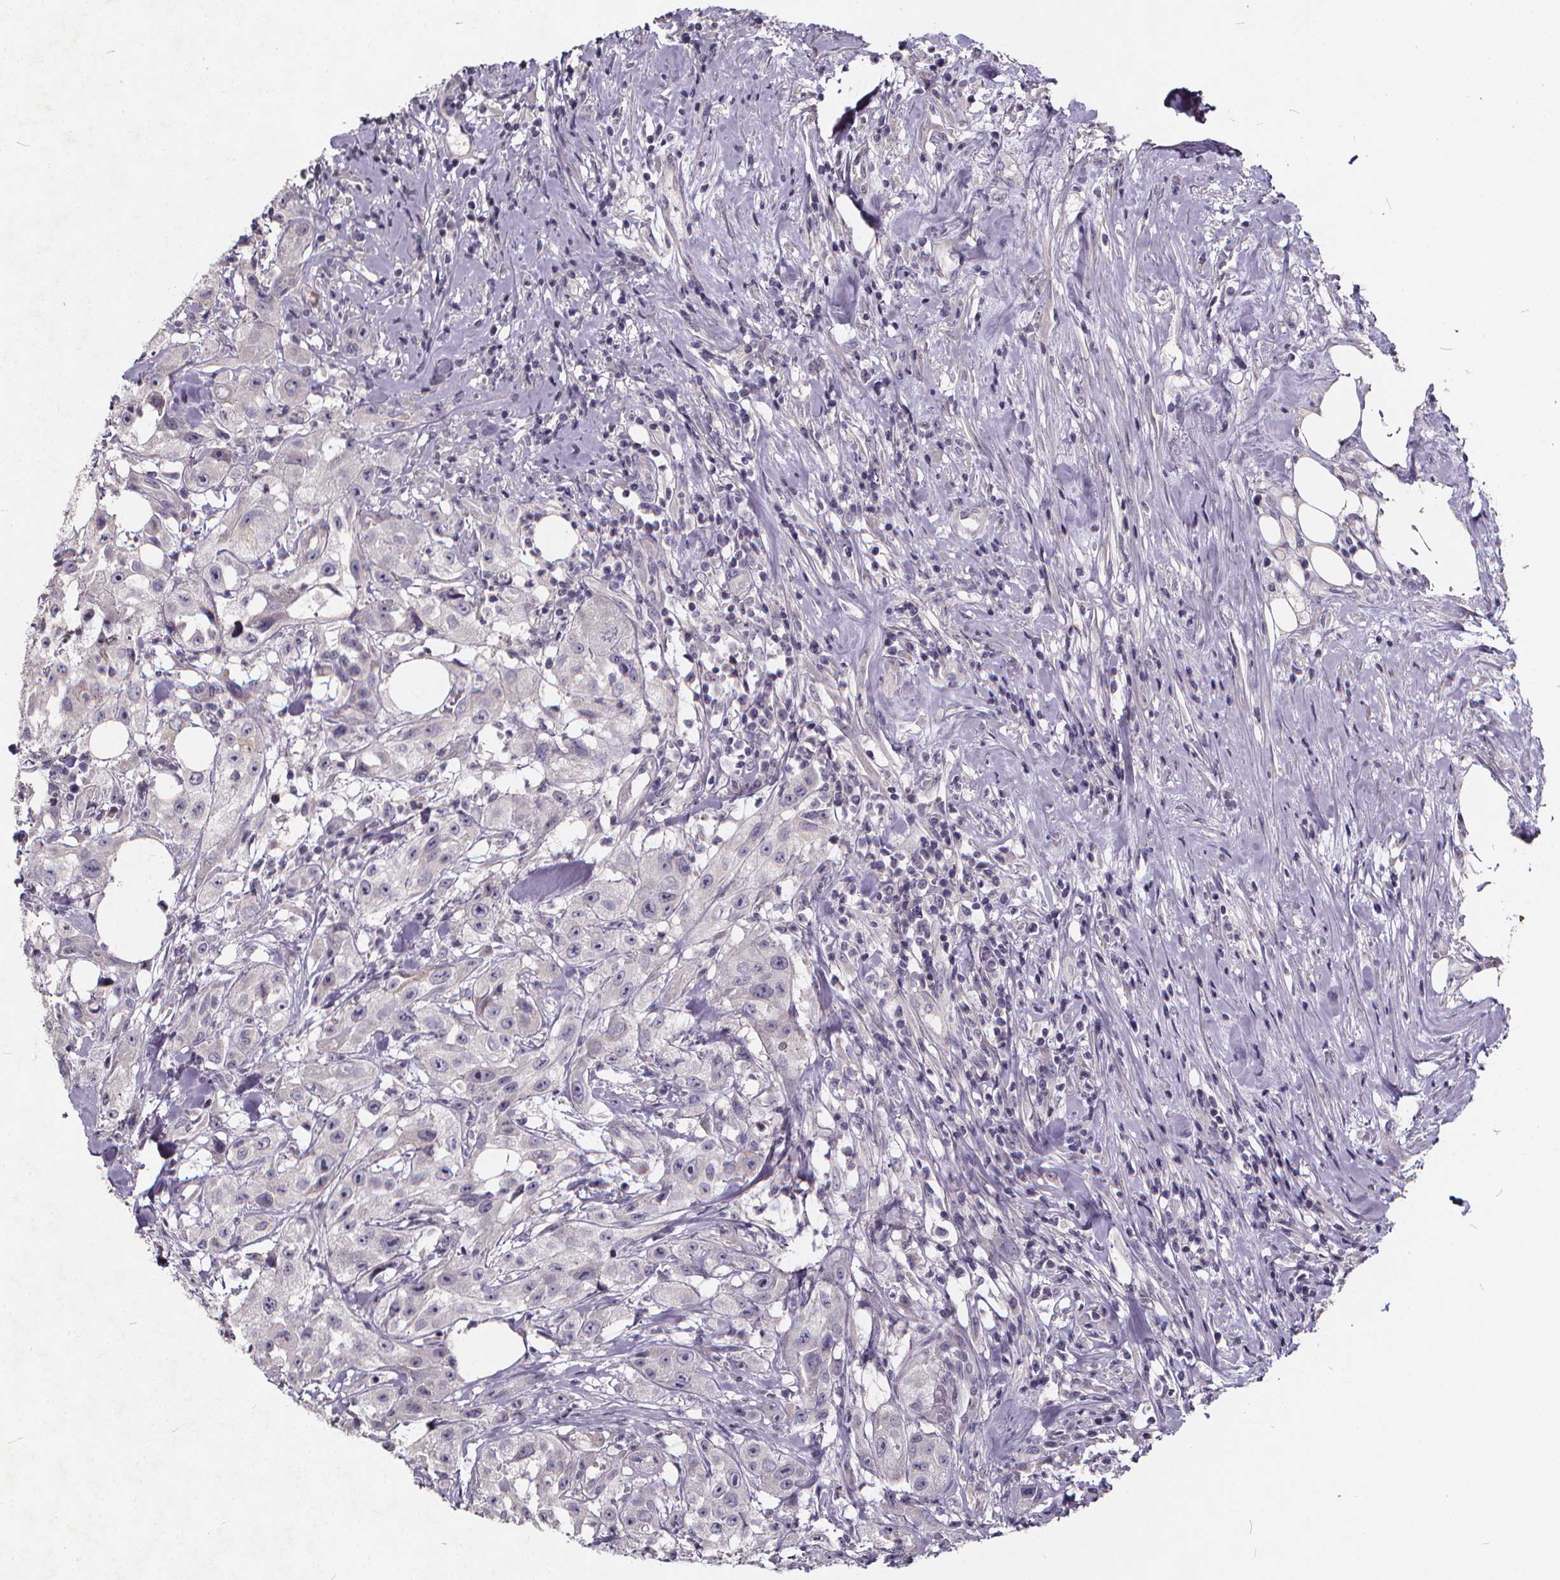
{"staining": {"intensity": "negative", "quantity": "none", "location": "none"}, "tissue": "urothelial cancer", "cell_type": "Tumor cells", "image_type": "cancer", "snomed": [{"axis": "morphology", "description": "Urothelial carcinoma, High grade"}, {"axis": "topography", "description": "Urinary bladder"}], "caption": "Tumor cells show no significant expression in high-grade urothelial carcinoma.", "gene": "TSPAN14", "patient": {"sex": "male", "age": 79}}